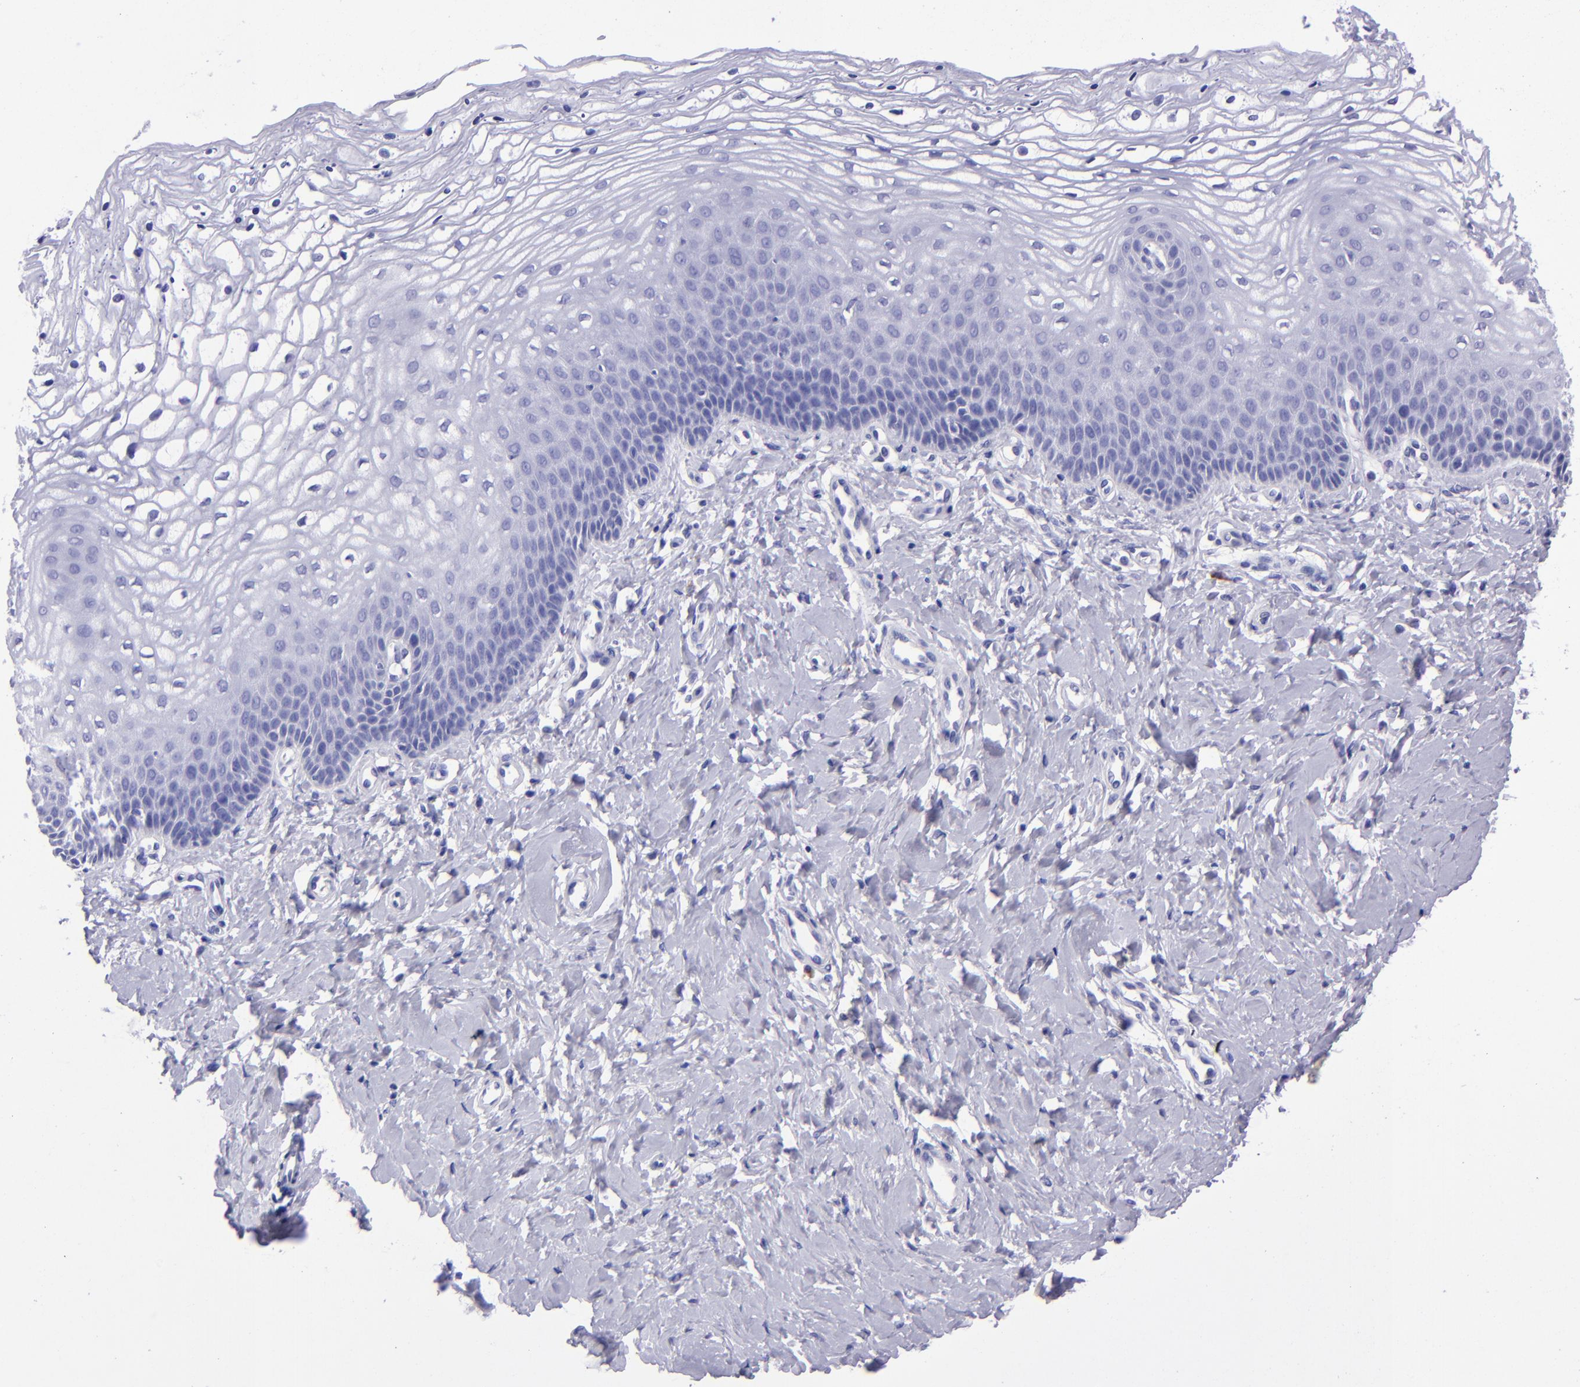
{"staining": {"intensity": "negative", "quantity": "none", "location": "none"}, "tissue": "vagina", "cell_type": "Squamous epithelial cells", "image_type": "normal", "snomed": [{"axis": "morphology", "description": "Normal tissue, NOS"}, {"axis": "topography", "description": "Vagina"}], "caption": "DAB (3,3'-diaminobenzidine) immunohistochemical staining of unremarkable human vagina reveals no significant expression in squamous epithelial cells.", "gene": "TYRP1", "patient": {"sex": "female", "age": 68}}